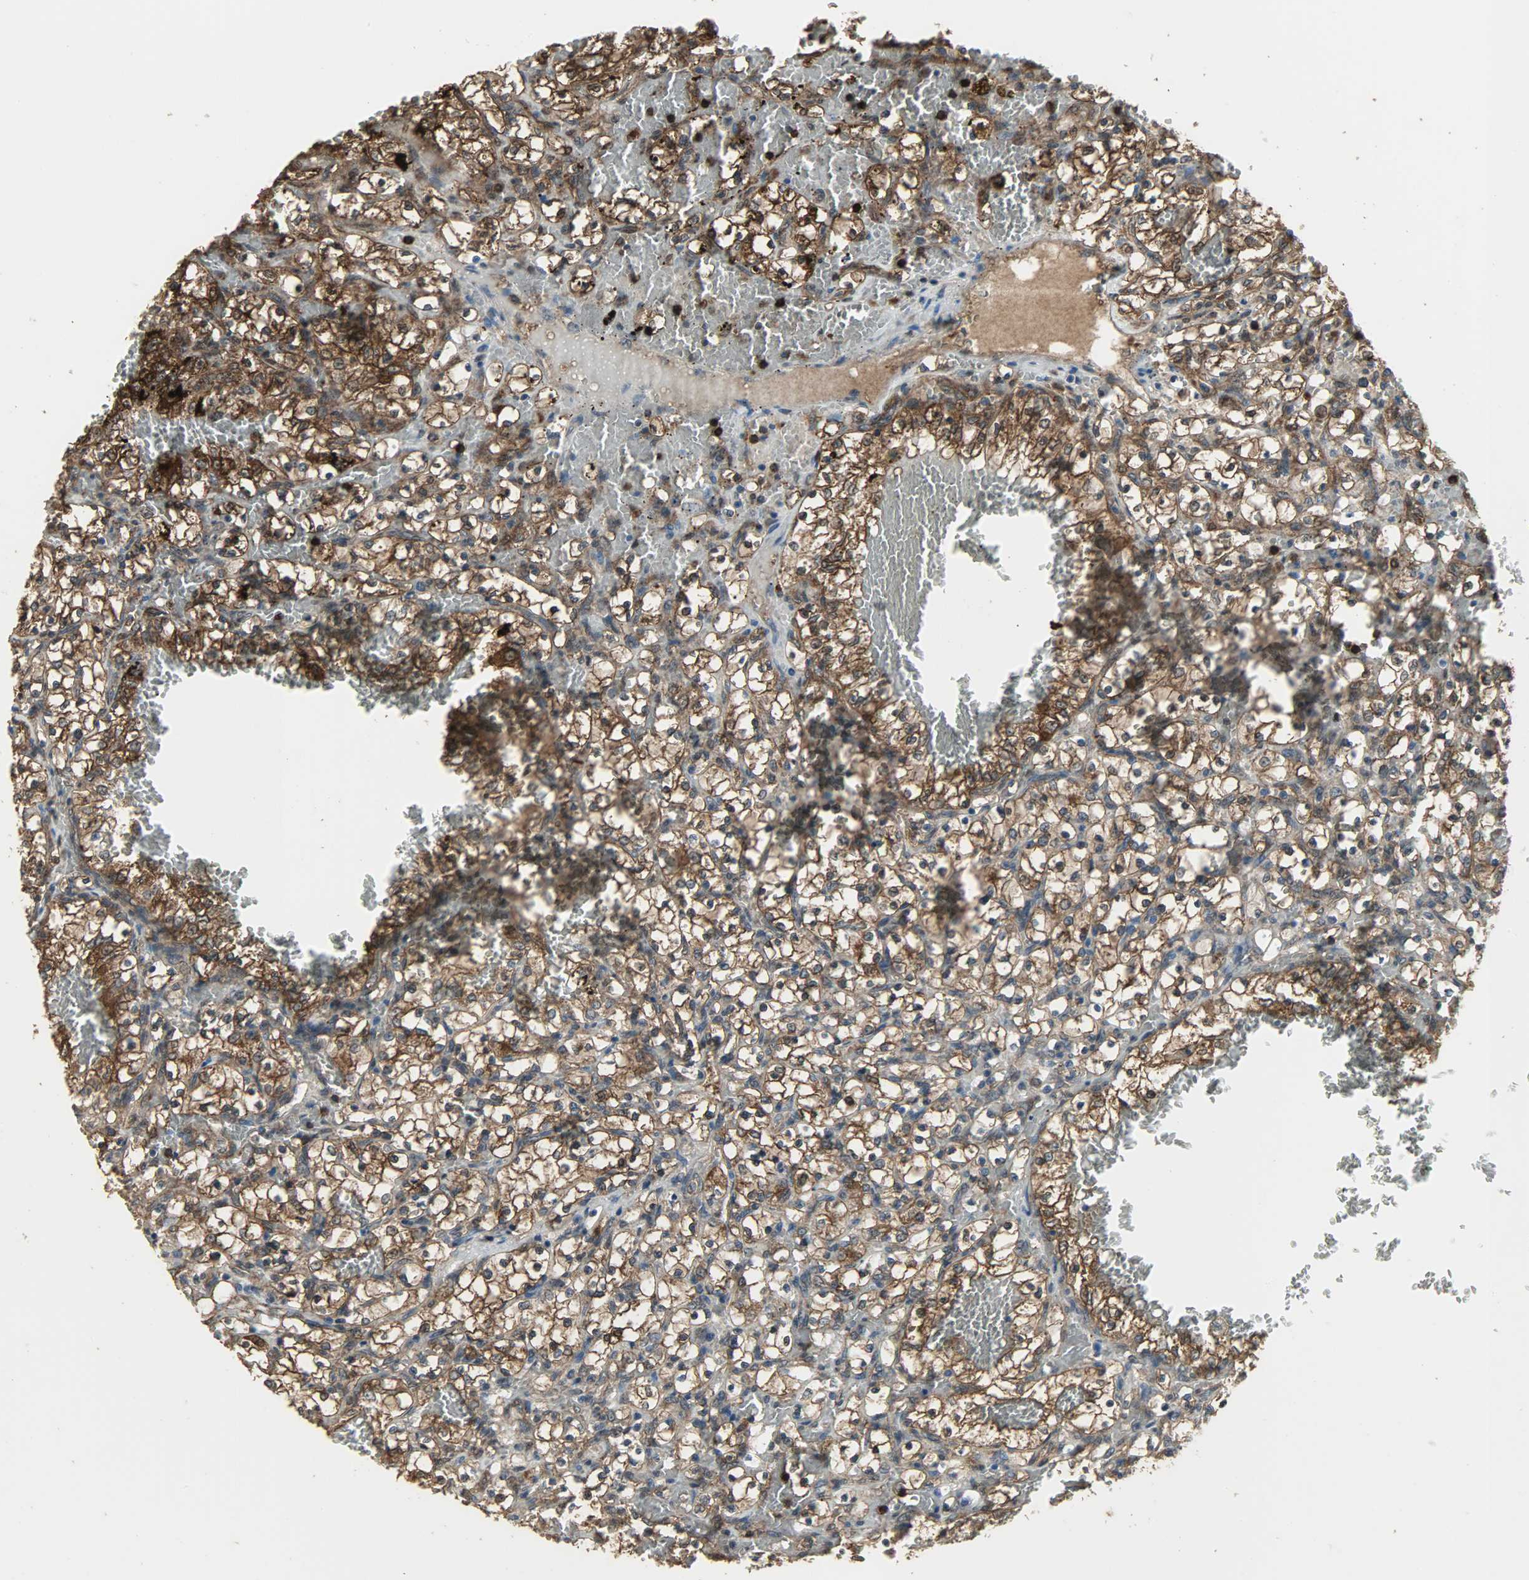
{"staining": {"intensity": "strong", "quantity": ">75%", "location": "cytoplasmic/membranous,nuclear"}, "tissue": "renal cancer", "cell_type": "Tumor cells", "image_type": "cancer", "snomed": [{"axis": "morphology", "description": "Adenocarcinoma, NOS"}, {"axis": "topography", "description": "Kidney"}], "caption": "IHC image of human renal adenocarcinoma stained for a protein (brown), which demonstrates high levels of strong cytoplasmic/membranous and nuclear positivity in about >75% of tumor cells.", "gene": "LDHB", "patient": {"sex": "female", "age": 69}}